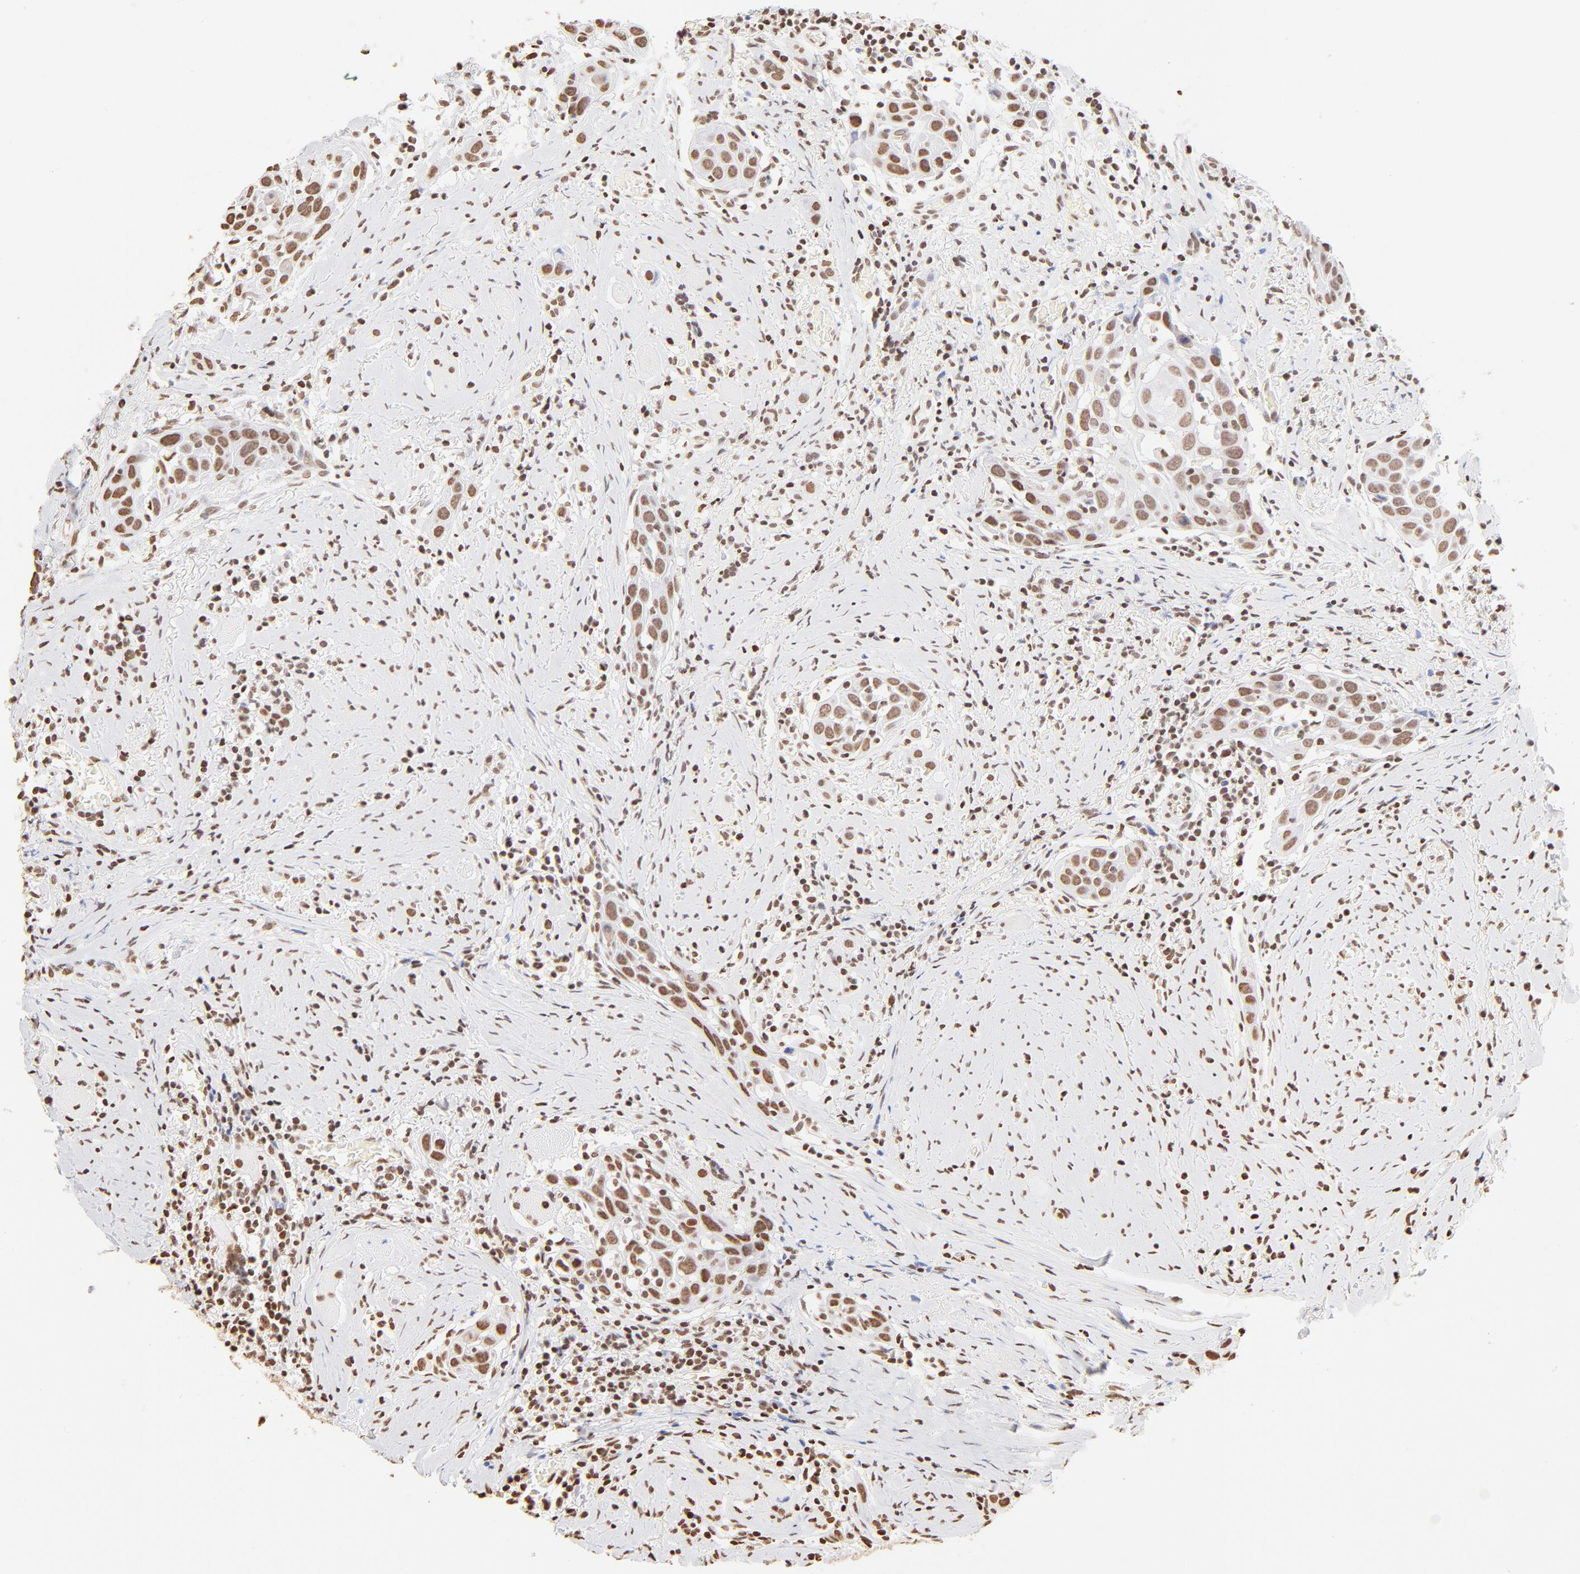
{"staining": {"intensity": "moderate", "quantity": ">75%", "location": "nuclear"}, "tissue": "head and neck cancer", "cell_type": "Tumor cells", "image_type": "cancer", "snomed": [{"axis": "morphology", "description": "Squamous cell carcinoma, NOS"}, {"axis": "topography", "description": "Oral tissue"}, {"axis": "topography", "description": "Head-Neck"}], "caption": "Squamous cell carcinoma (head and neck) tissue reveals moderate nuclear positivity in approximately >75% of tumor cells, visualized by immunohistochemistry.", "gene": "ZNF540", "patient": {"sex": "female", "age": 50}}